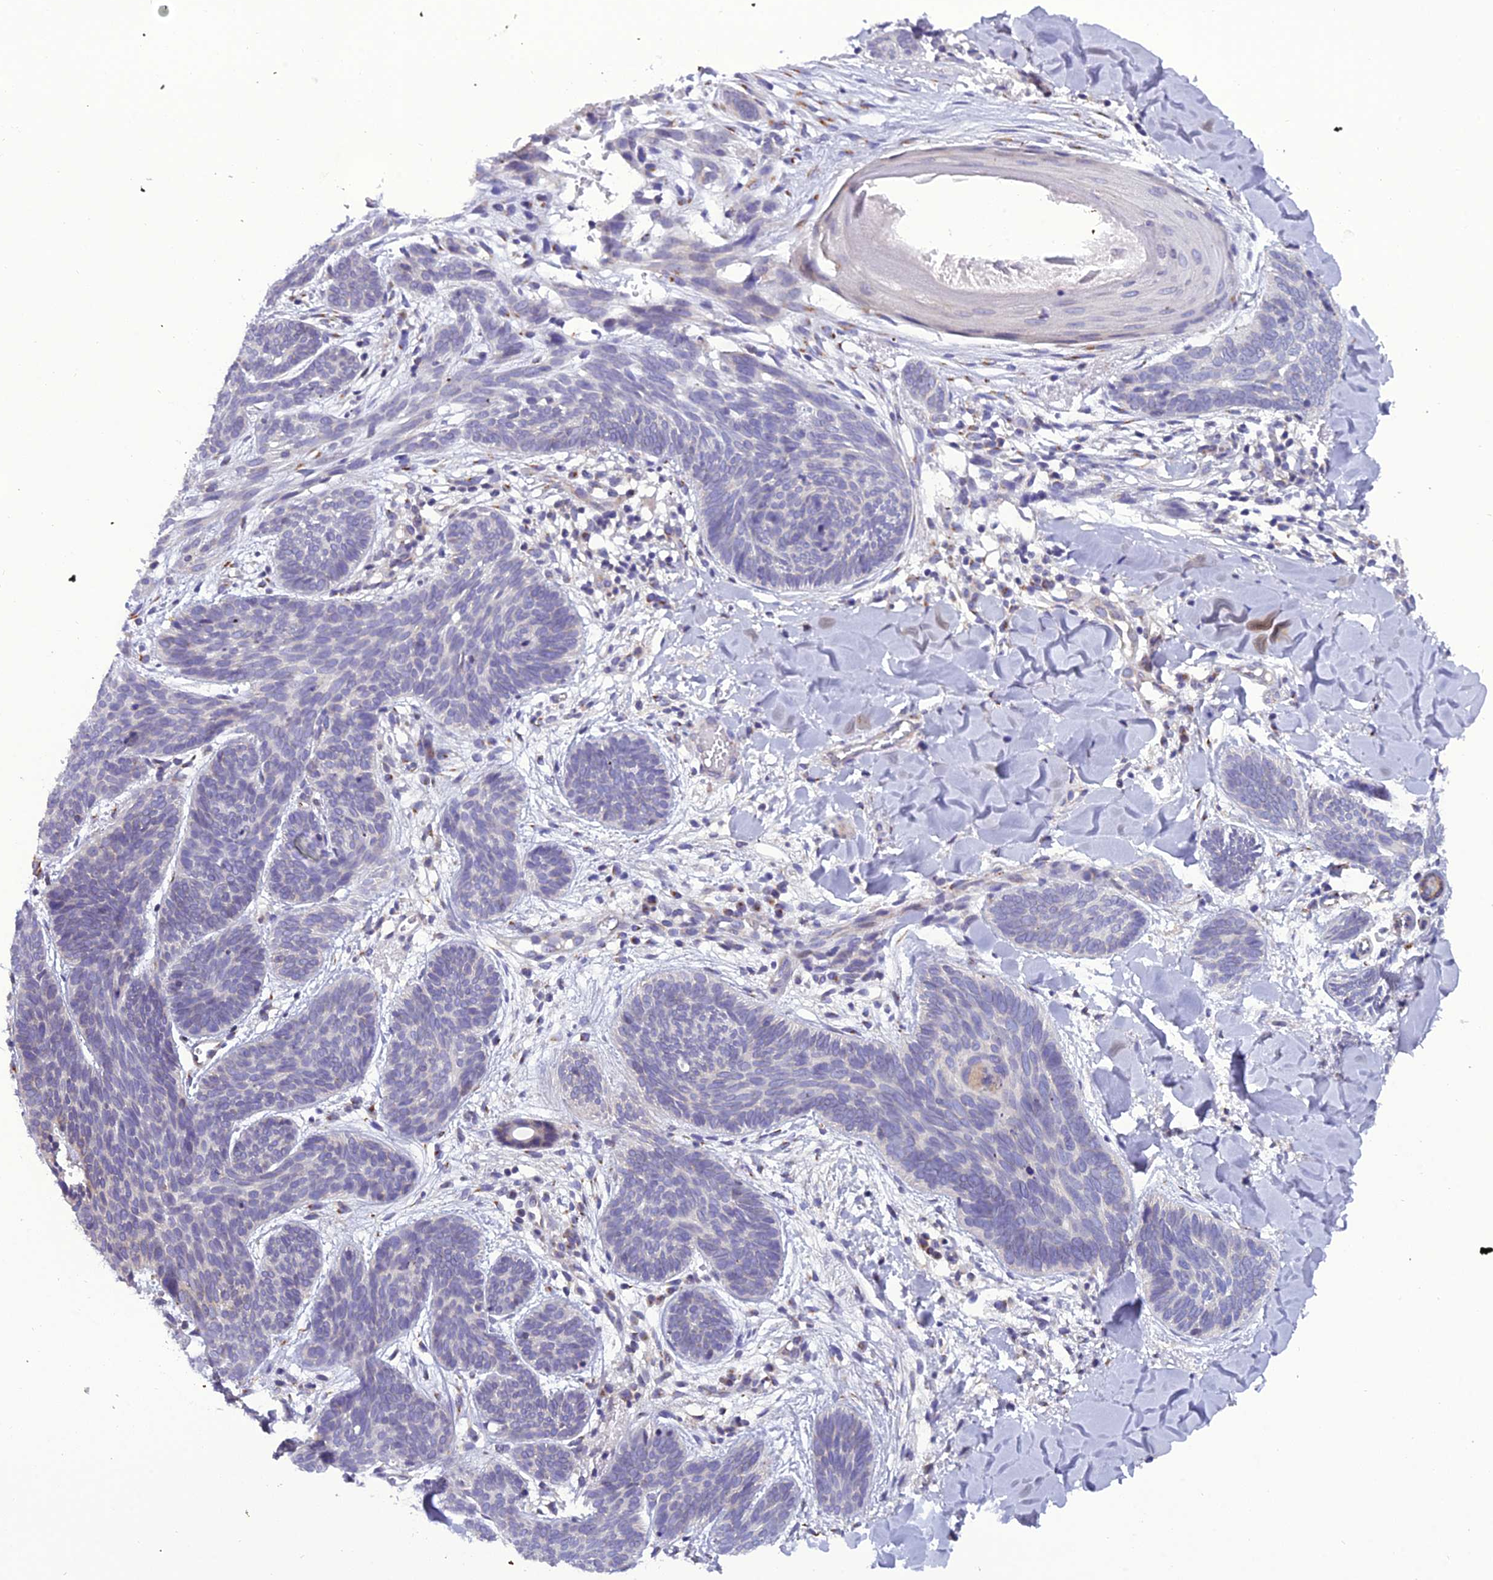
{"staining": {"intensity": "negative", "quantity": "none", "location": "none"}, "tissue": "skin cancer", "cell_type": "Tumor cells", "image_type": "cancer", "snomed": [{"axis": "morphology", "description": "Basal cell carcinoma"}, {"axis": "topography", "description": "Skin"}], "caption": "Basal cell carcinoma (skin) stained for a protein using IHC demonstrates no staining tumor cells.", "gene": "GOLPH3", "patient": {"sex": "female", "age": 81}}